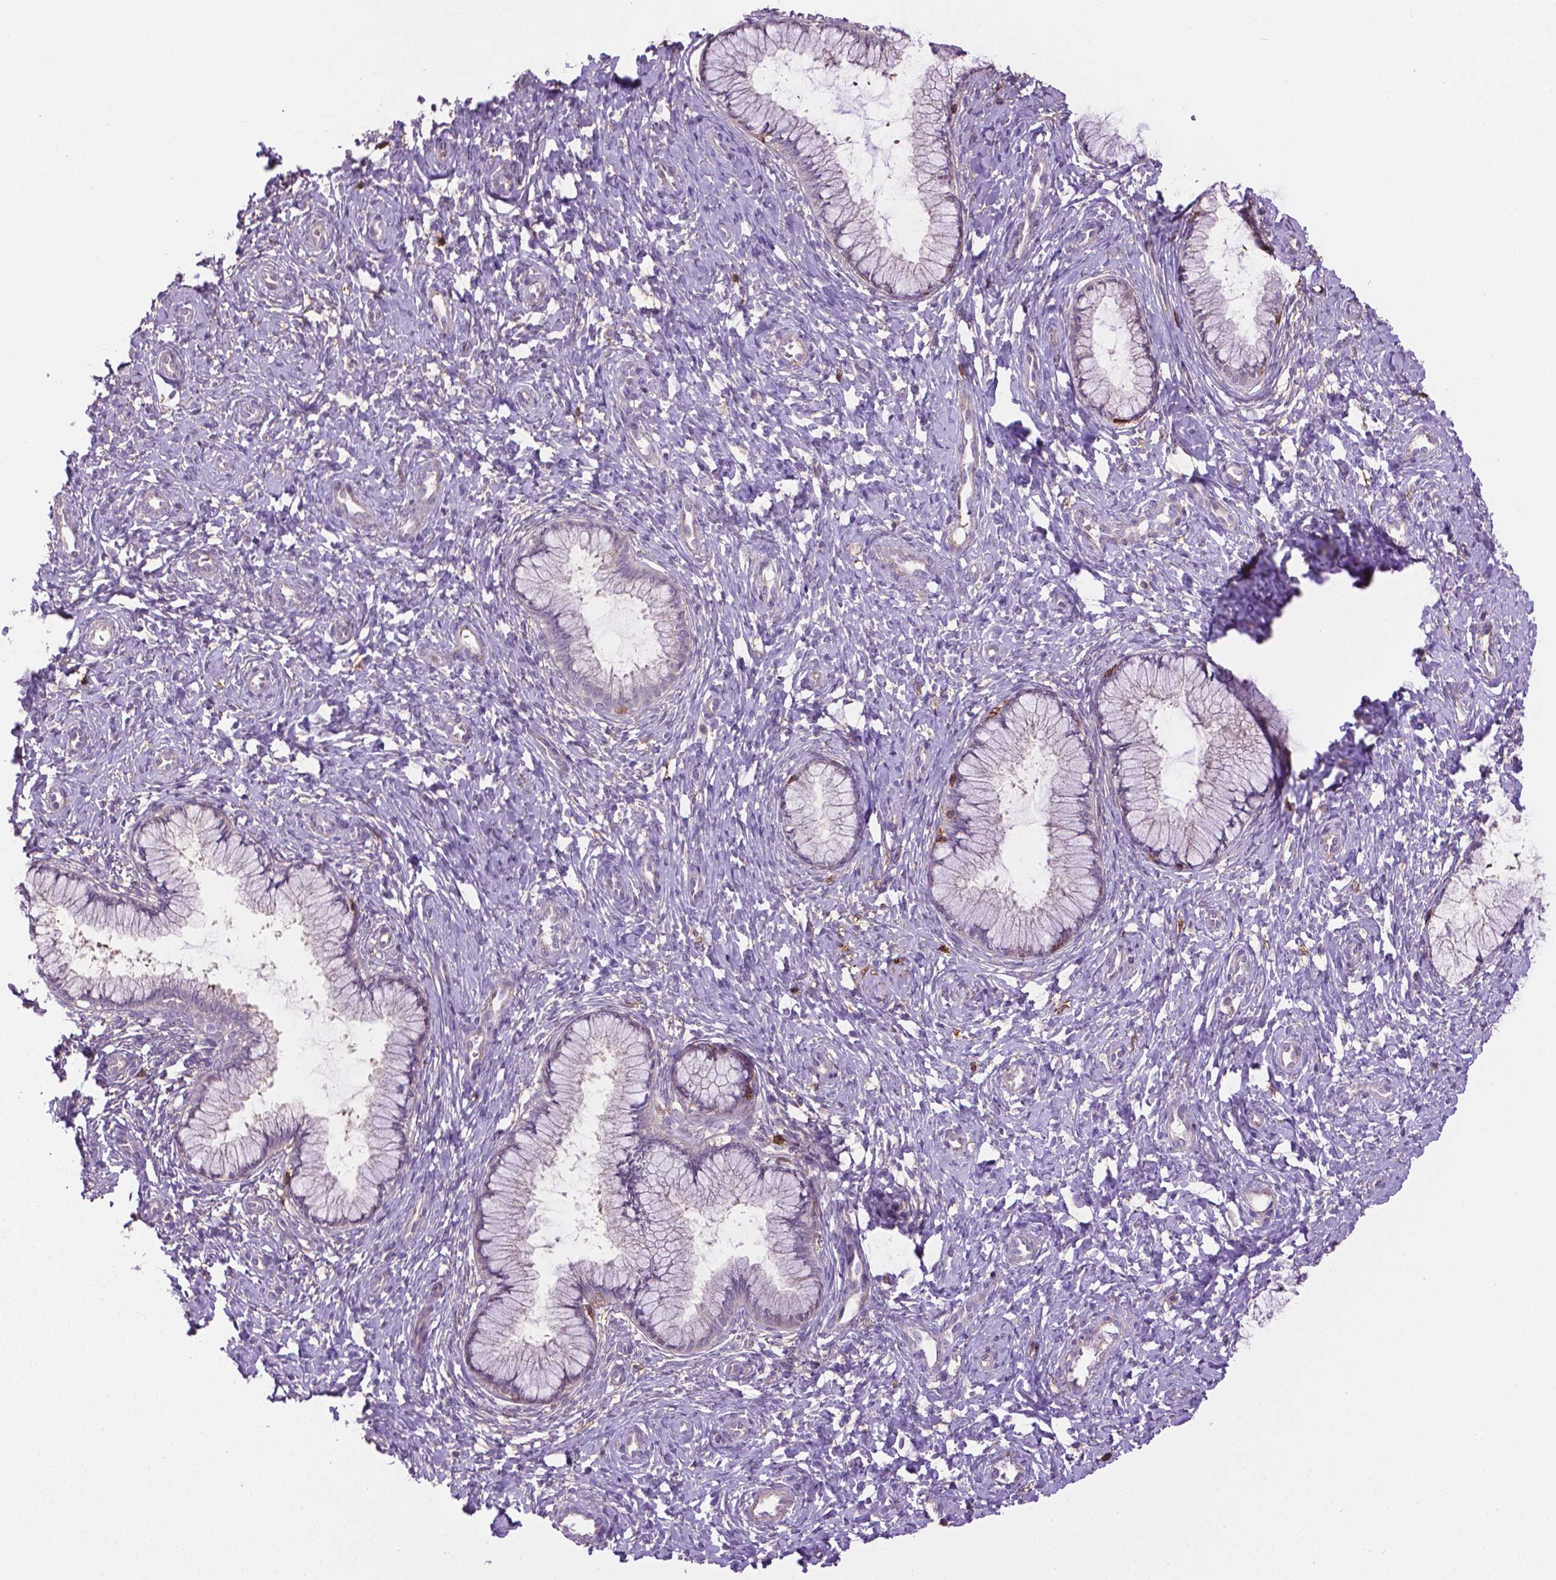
{"staining": {"intensity": "negative", "quantity": "none", "location": "none"}, "tissue": "cervix", "cell_type": "Glandular cells", "image_type": "normal", "snomed": [{"axis": "morphology", "description": "Normal tissue, NOS"}, {"axis": "topography", "description": "Cervix"}], "caption": "Protein analysis of normal cervix shows no significant positivity in glandular cells.", "gene": "ACAD10", "patient": {"sex": "female", "age": 37}}